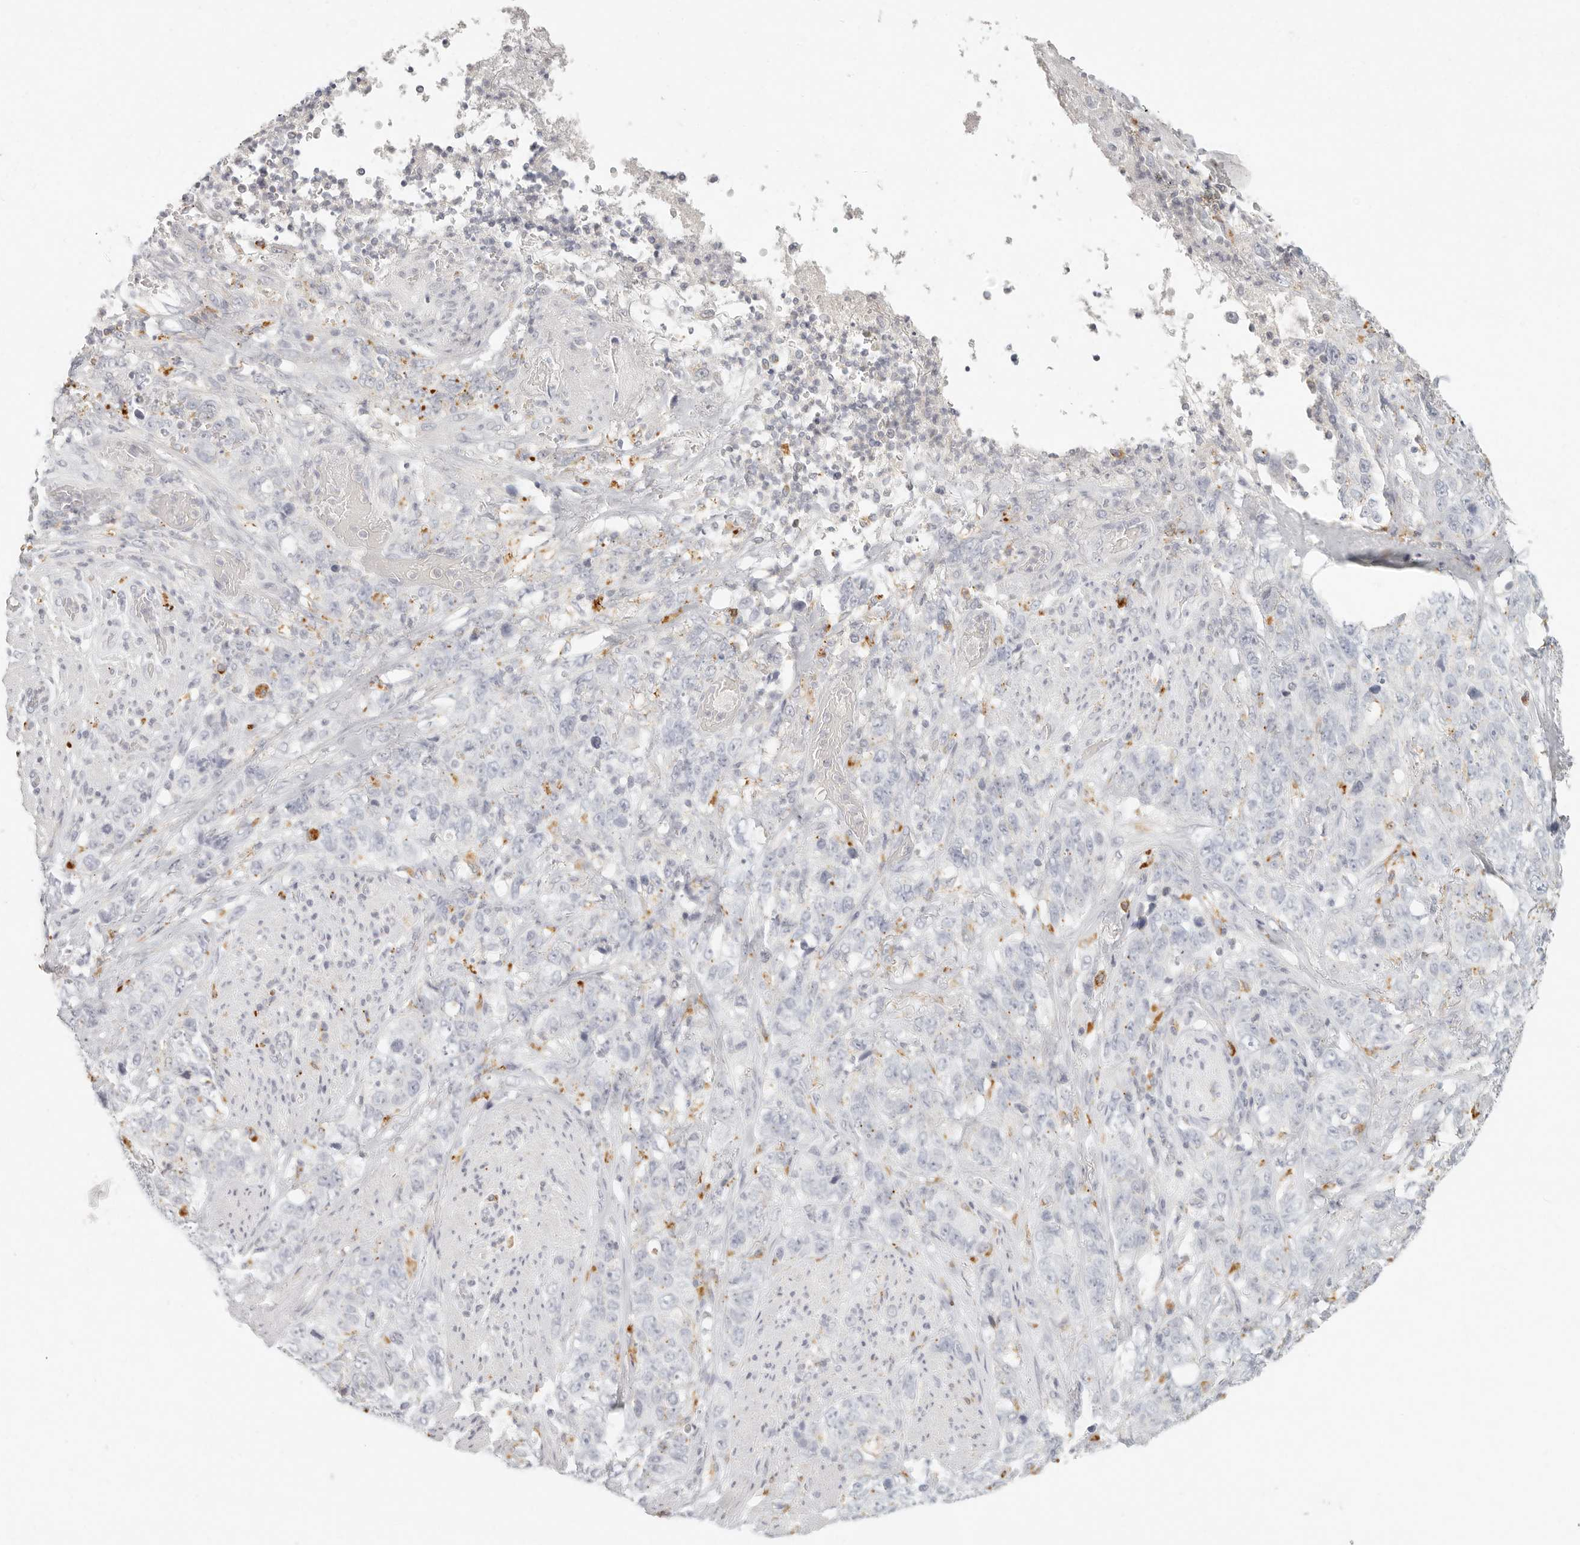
{"staining": {"intensity": "negative", "quantity": "none", "location": "none"}, "tissue": "stomach cancer", "cell_type": "Tumor cells", "image_type": "cancer", "snomed": [{"axis": "morphology", "description": "Adenocarcinoma, NOS"}, {"axis": "topography", "description": "Stomach"}], "caption": "Protein analysis of stomach cancer shows no significant positivity in tumor cells.", "gene": "RNASET2", "patient": {"sex": "male", "age": 48}}